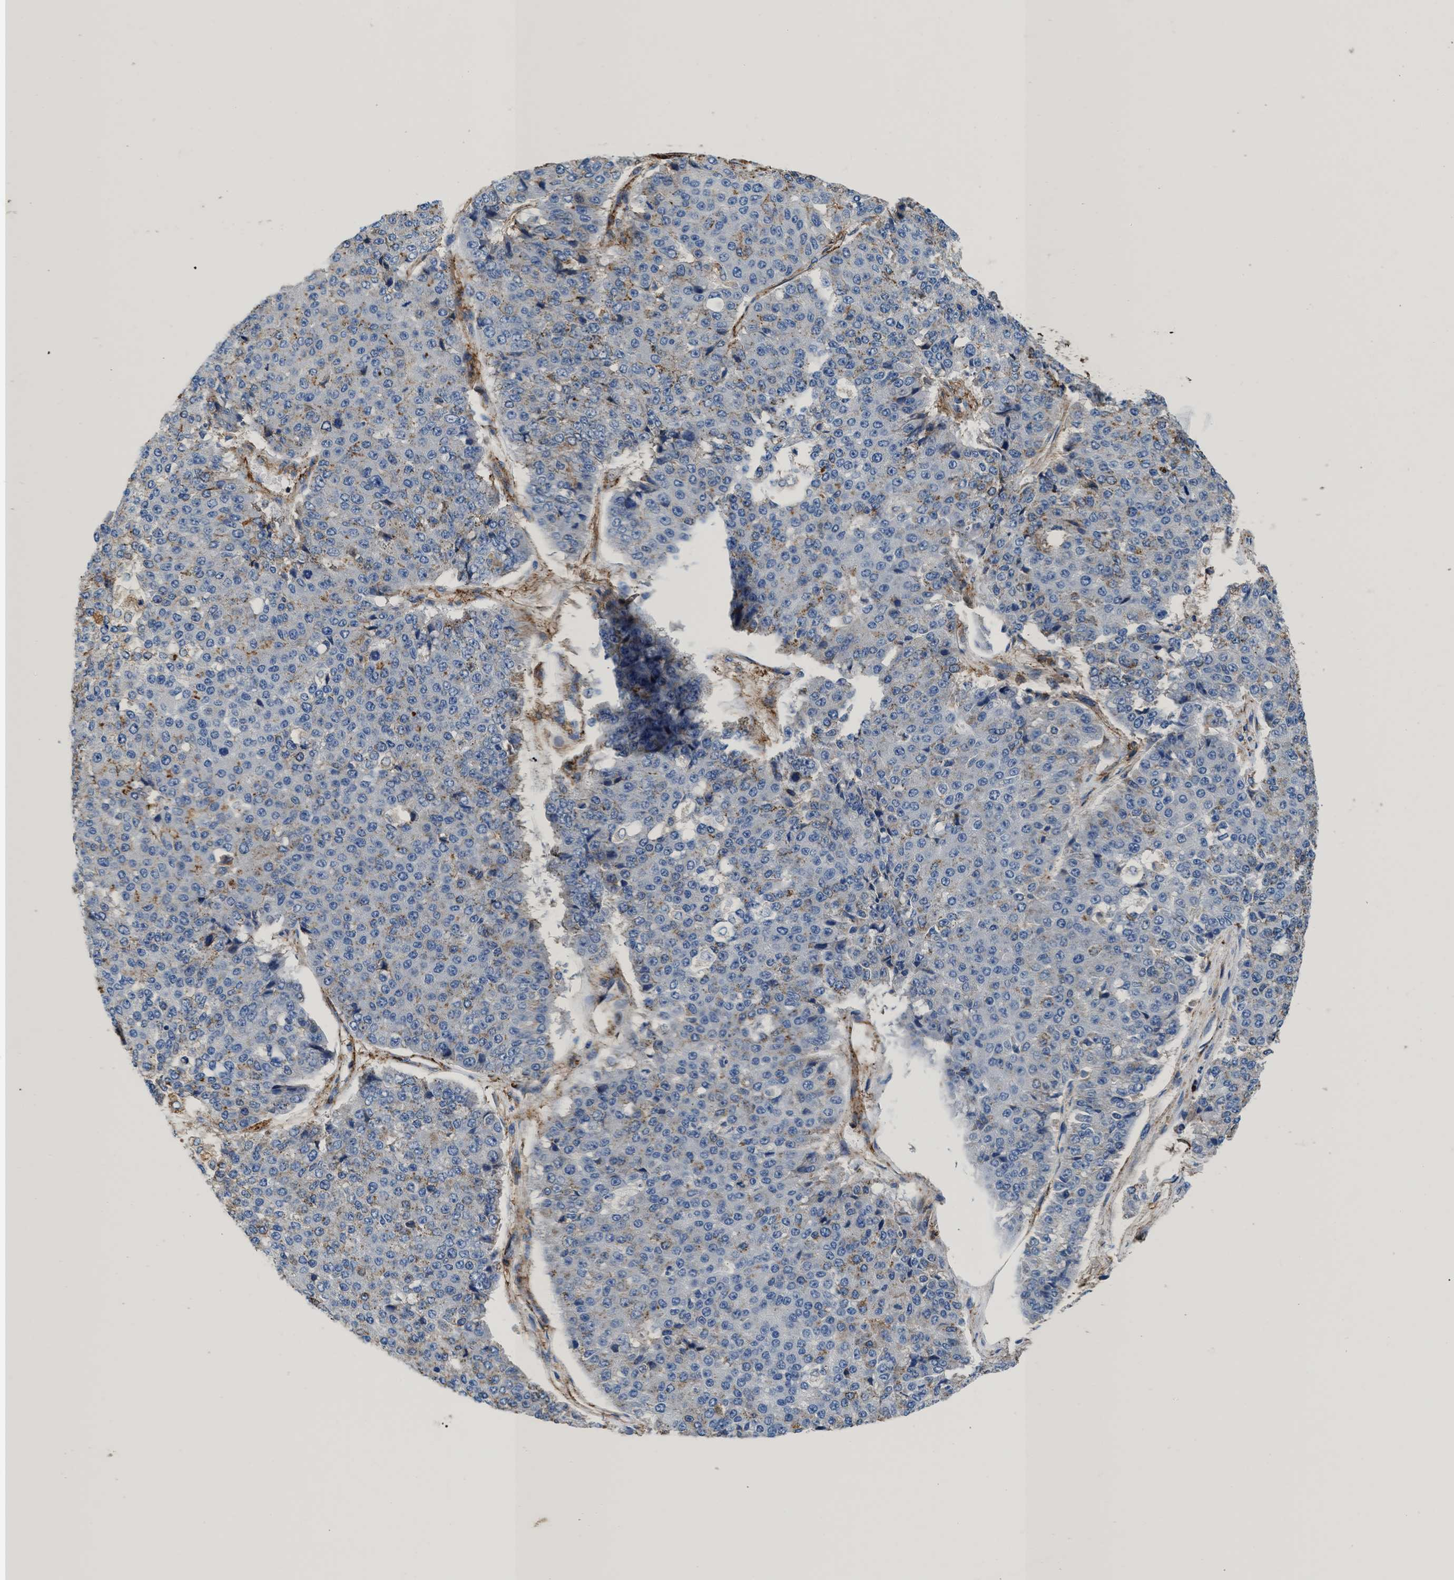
{"staining": {"intensity": "negative", "quantity": "none", "location": "none"}, "tissue": "pancreatic cancer", "cell_type": "Tumor cells", "image_type": "cancer", "snomed": [{"axis": "morphology", "description": "Adenocarcinoma, NOS"}, {"axis": "topography", "description": "Pancreas"}], "caption": "High power microscopy micrograph of an immunohistochemistry photomicrograph of pancreatic cancer, revealing no significant staining in tumor cells.", "gene": "KCNQ4", "patient": {"sex": "male", "age": 50}}